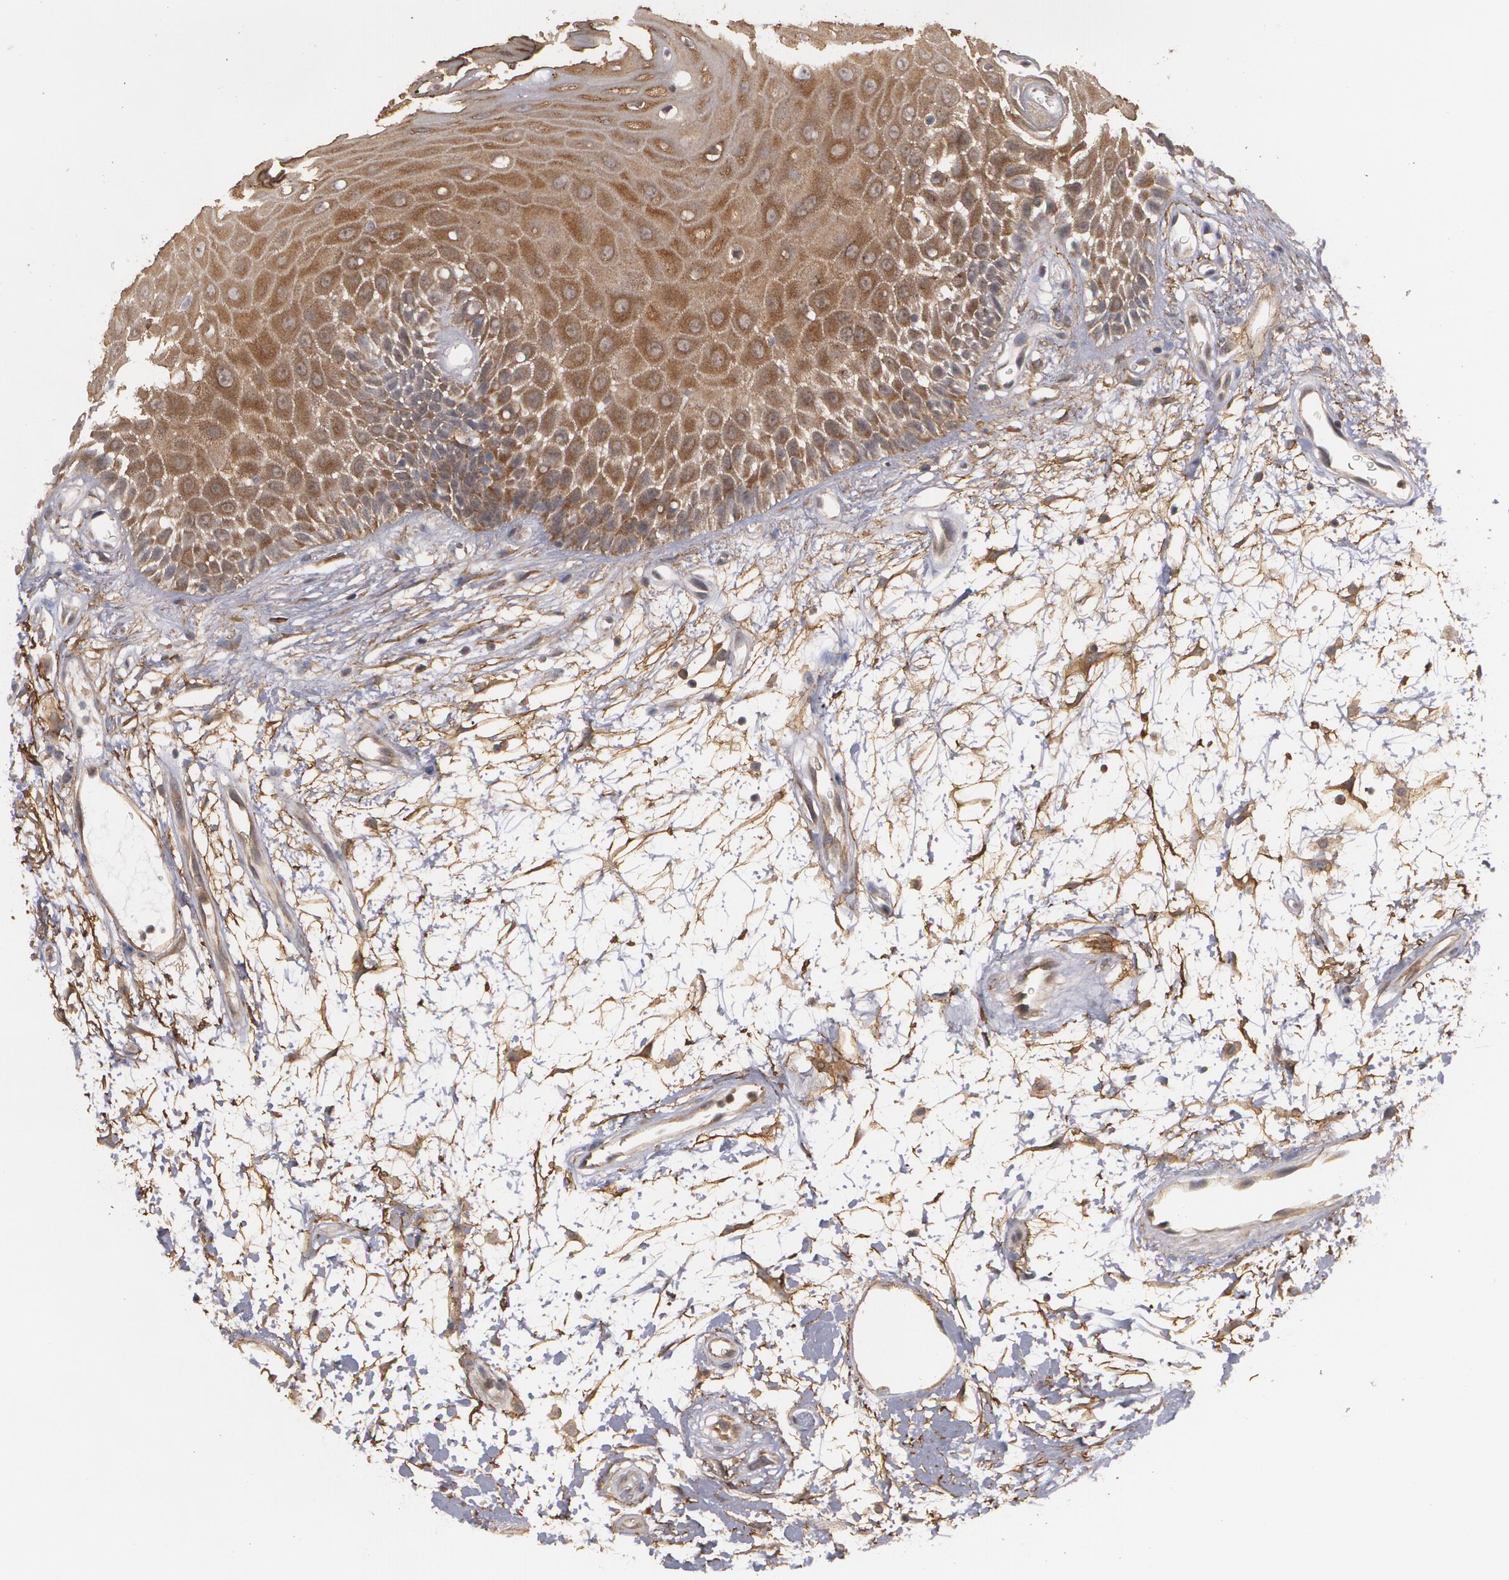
{"staining": {"intensity": "moderate", "quantity": ">75%", "location": "cytoplasmic/membranous"}, "tissue": "oral mucosa", "cell_type": "Squamous epithelial cells", "image_type": "normal", "snomed": [{"axis": "morphology", "description": "Normal tissue, NOS"}, {"axis": "morphology", "description": "Squamous cell carcinoma, NOS"}, {"axis": "topography", "description": "Skeletal muscle"}, {"axis": "topography", "description": "Oral tissue"}, {"axis": "topography", "description": "Head-Neck"}], "caption": "Immunohistochemistry of benign human oral mucosa displays medium levels of moderate cytoplasmic/membranous staining in approximately >75% of squamous epithelial cells.", "gene": "BMP6", "patient": {"sex": "female", "age": 84}}